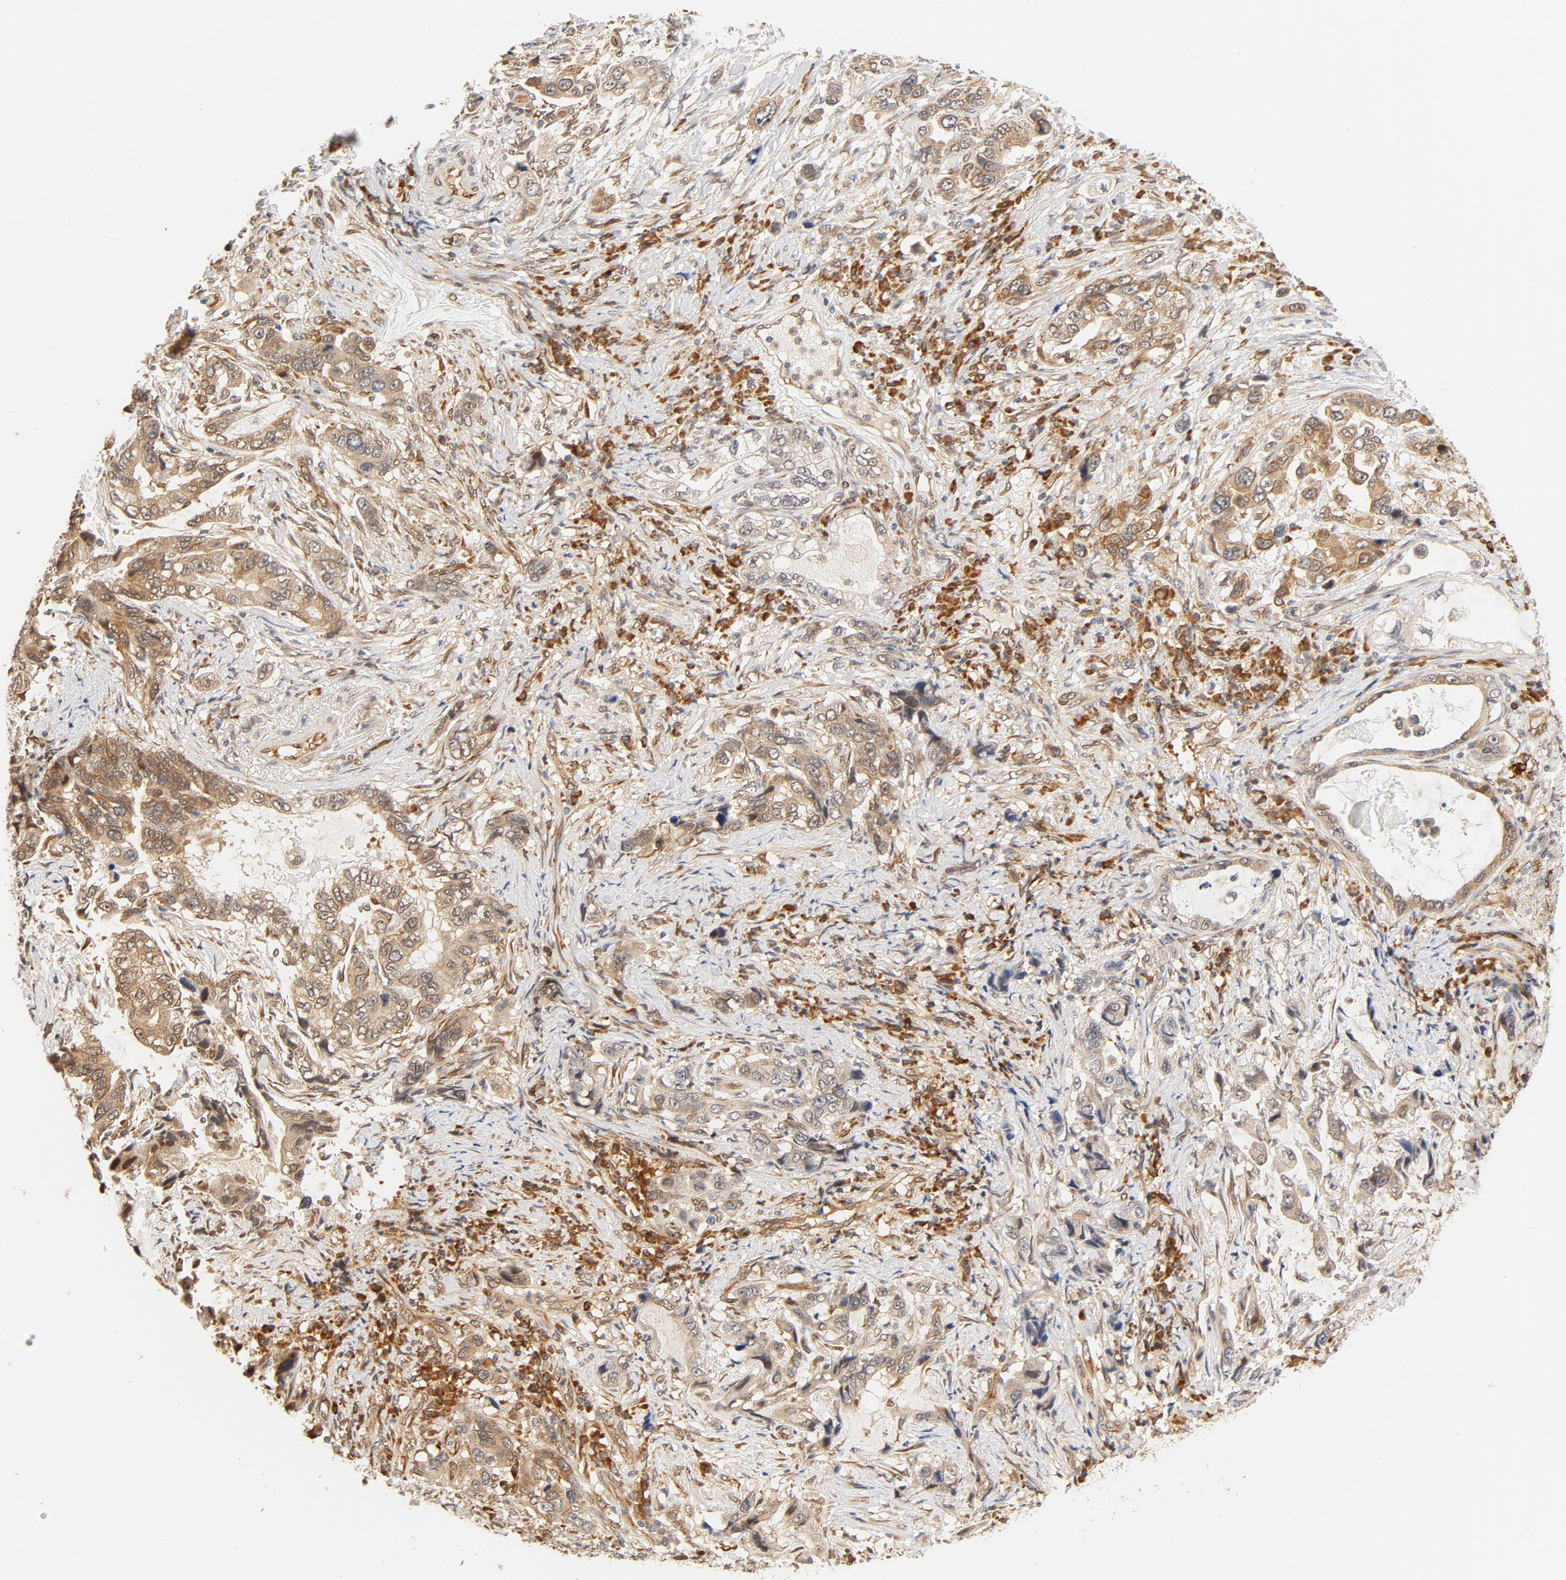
{"staining": {"intensity": "moderate", "quantity": ">75%", "location": "cytoplasmic/membranous"}, "tissue": "stomach cancer", "cell_type": "Tumor cells", "image_type": "cancer", "snomed": [{"axis": "morphology", "description": "Adenocarcinoma, NOS"}, {"axis": "topography", "description": "Stomach, lower"}], "caption": "Protein expression analysis of stomach adenocarcinoma reveals moderate cytoplasmic/membranous staining in approximately >75% of tumor cells. The staining was performed using DAB to visualize the protein expression in brown, while the nuclei were stained in blue with hematoxylin (Magnification: 20x).", "gene": "EIF4E", "patient": {"sex": "female", "age": 93}}